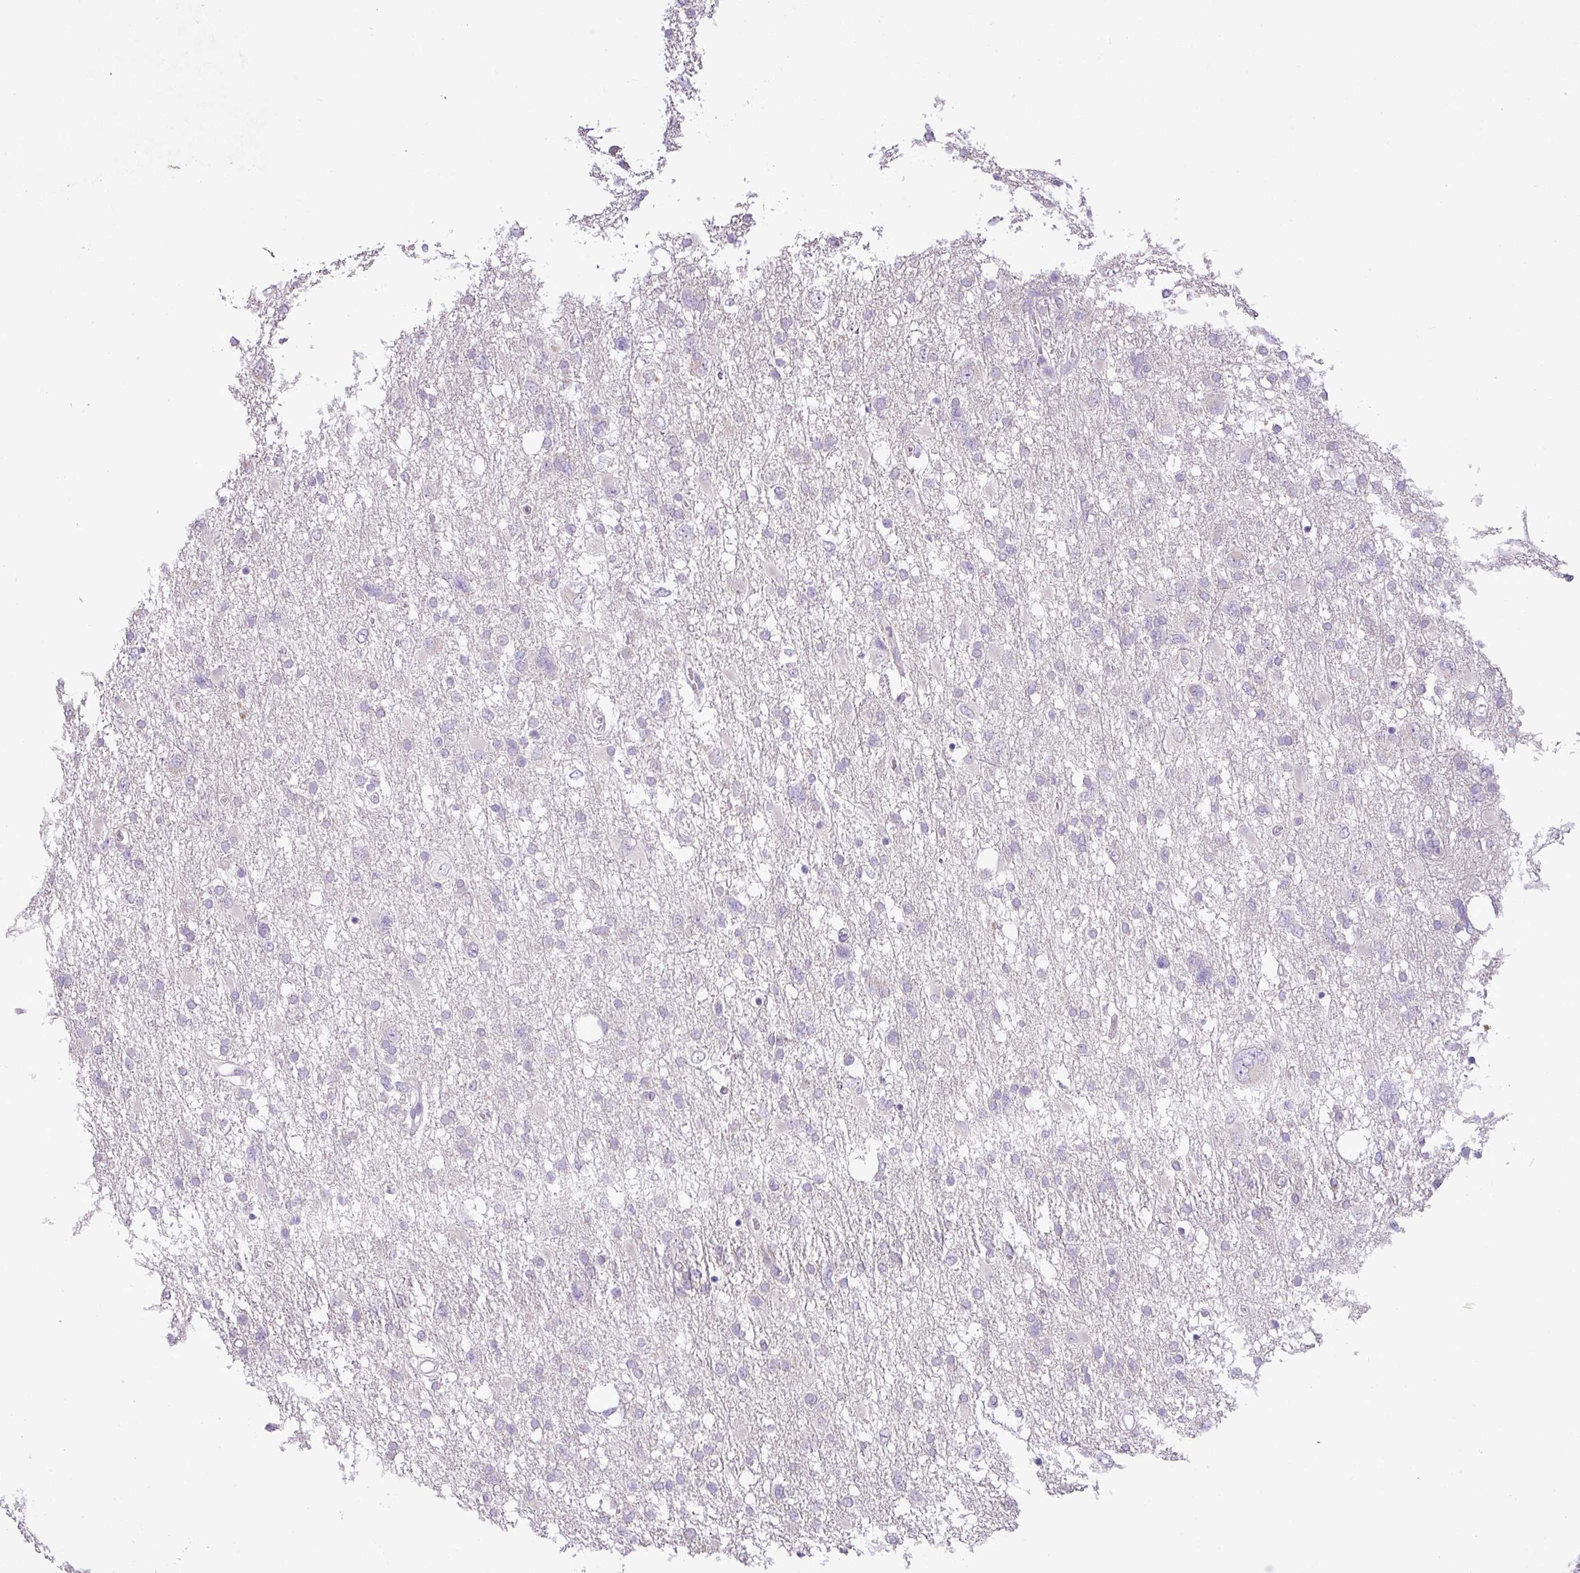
{"staining": {"intensity": "negative", "quantity": "none", "location": "none"}, "tissue": "glioma", "cell_type": "Tumor cells", "image_type": "cancer", "snomed": [{"axis": "morphology", "description": "Glioma, malignant, High grade"}, {"axis": "topography", "description": "Brain"}], "caption": "A high-resolution histopathology image shows IHC staining of malignant glioma (high-grade), which reveals no significant staining in tumor cells. Nuclei are stained in blue.", "gene": "MOCS3", "patient": {"sex": "male", "age": 61}}